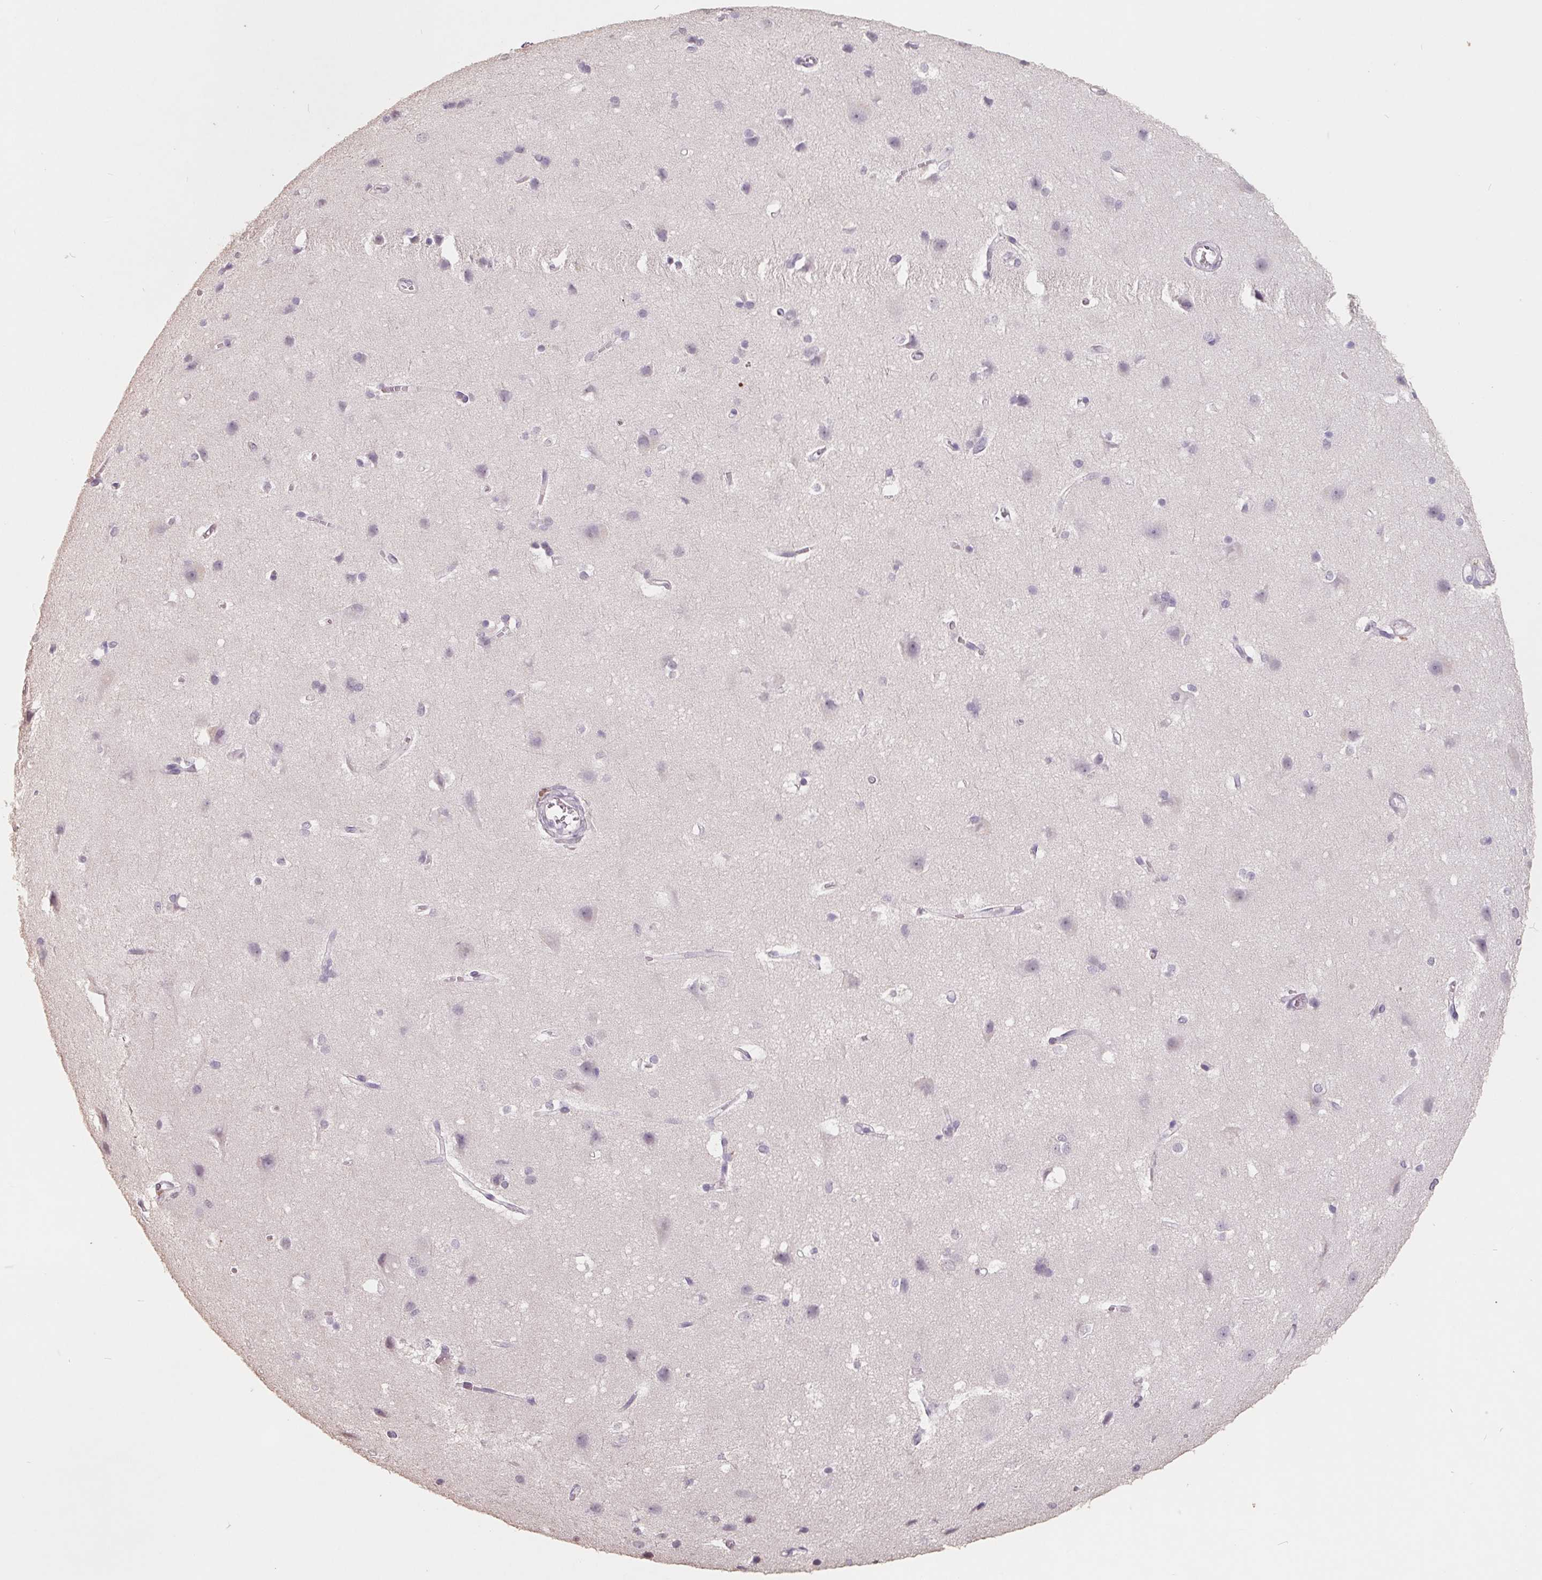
{"staining": {"intensity": "negative", "quantity": "none", "location": "none"}, "tissue": "cerebral cortex", "cell_type": "Endothelial cells", "image_type": "normal", "snomed": [{"axis": "morphology", "description": "Normal tissue, NOS"}, {"axis": "topography", "description": "Cerebral cortex"}], "caption": "Immunohistochemistry micrograph of normal cerebral cortex: cerebral cortex stained with DAB shows no significant protein staining in endothelial cells.", "gene": "FTCD", "patient": {"sex": "male", "age": 37}}